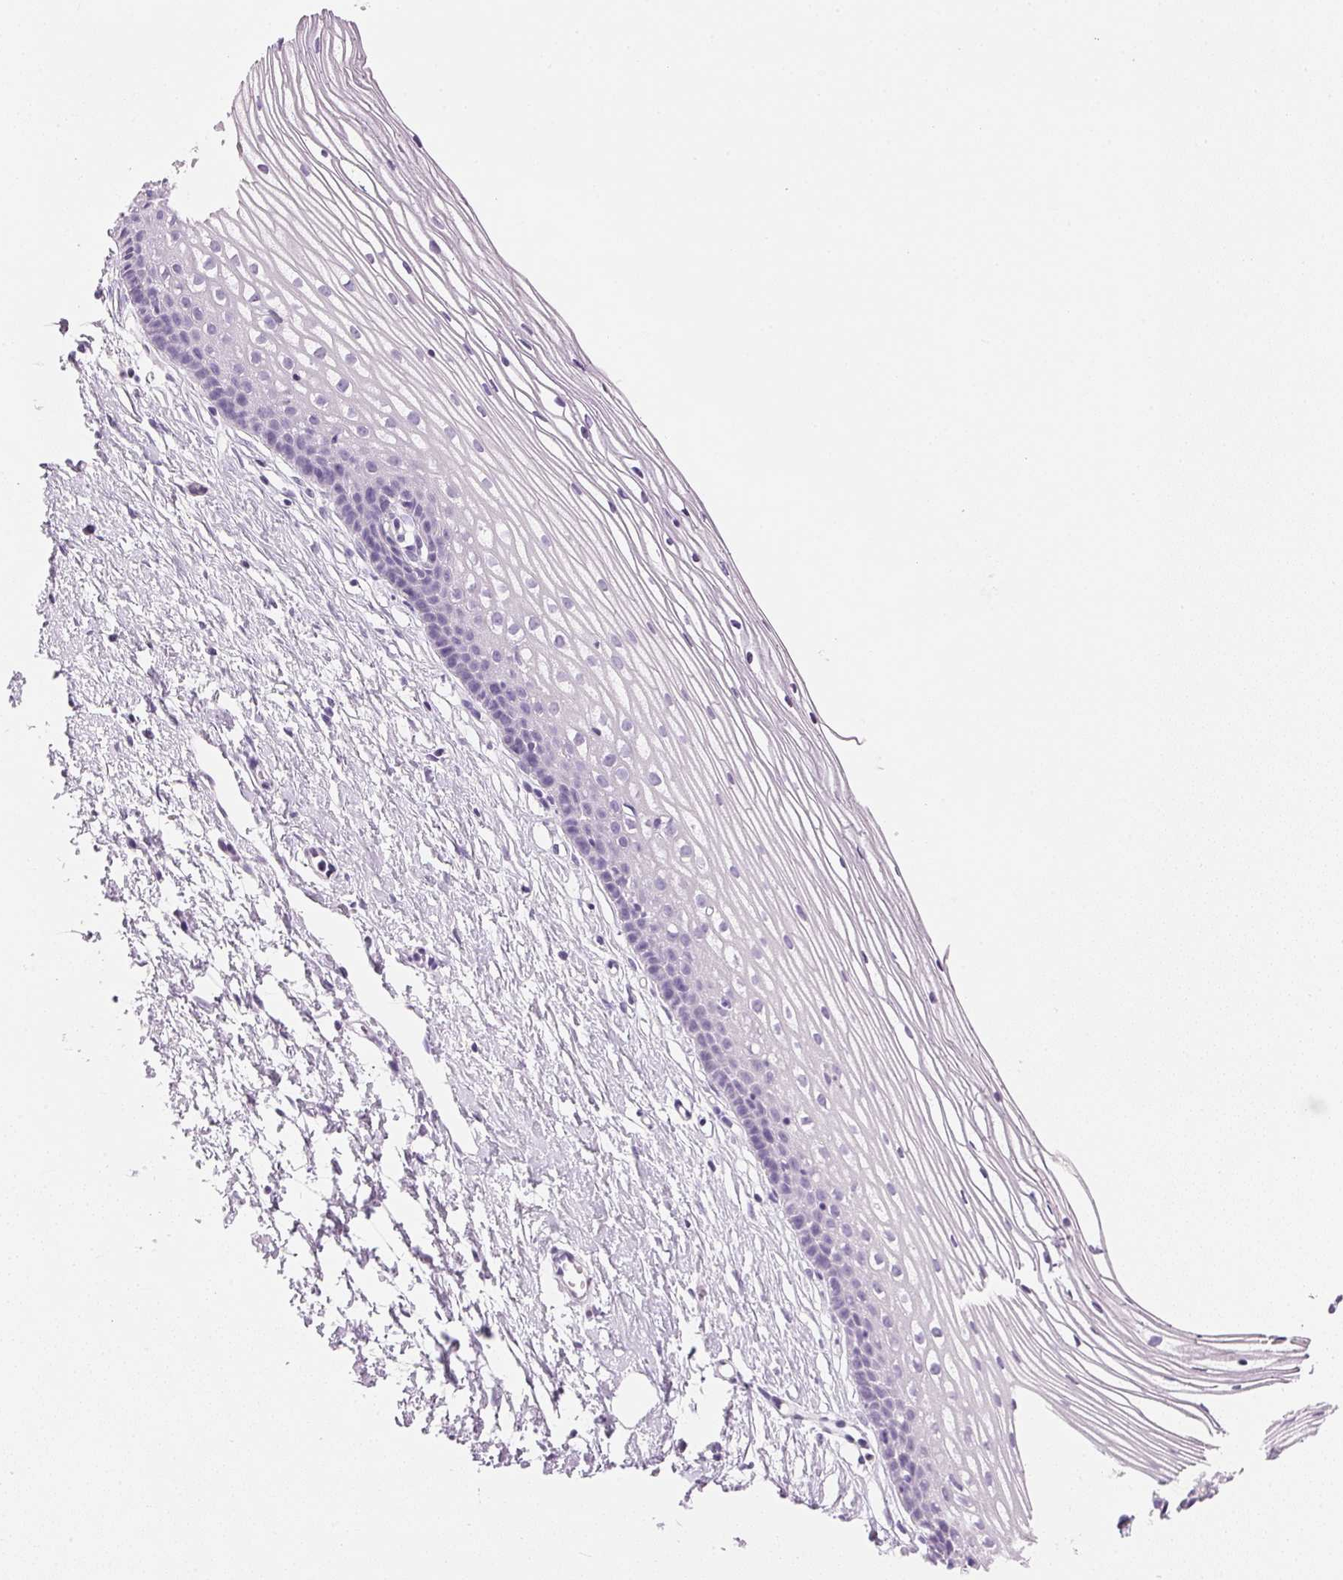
{"staining": {"intensity": "negative", "quantity": "none", "location": "none"}, "tissue": "cervix", "cell_type": "Glandular cells", "image_type": "normal", "snomed": [{"axis": "morphology", "description": "Normal tissue, NOS"}, {"axis": "topography", "description": "Cervix"}], "caption": "The IHC histopathology image has no significant positivity in glandular cells of cervix.", "gene": "IGFBP1", "patient": {"sex": "female", "age": 40}}